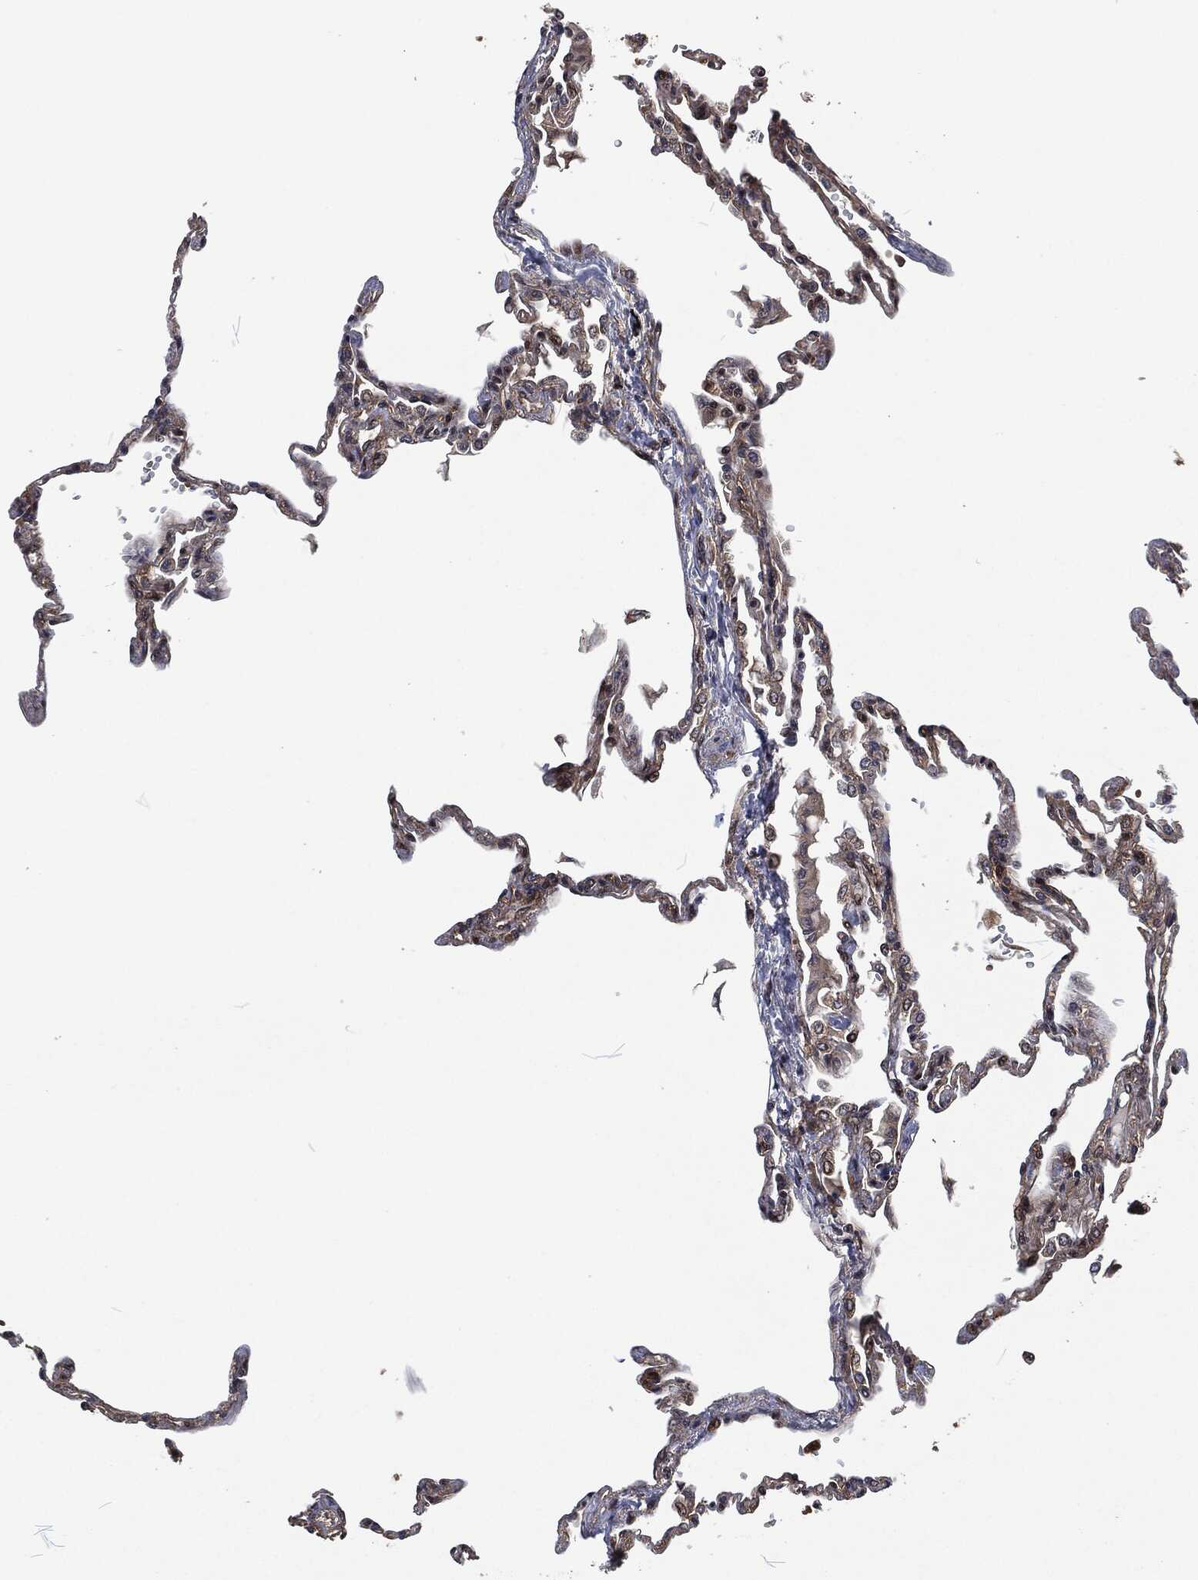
{"staining": {"intensity": "moderate", "quantity": ">75%", "location": "cytoplasmic/membranous"}, "tissue": "lung", "cell_type": "Alveolar cells", "image_type": "normal", "snomed": [{"axis": "morphology", "description": "Normal tissue, NOS"}, {"axis": "topography", "description": "Lung"}], "caption": "Human lung stained with a brown dye shows moderate cytoplasmic/membranous positive staining in about >75% of alveolar cells.", "gene": "CMPK2", "patient": {"sex": "male", "age": 78}}